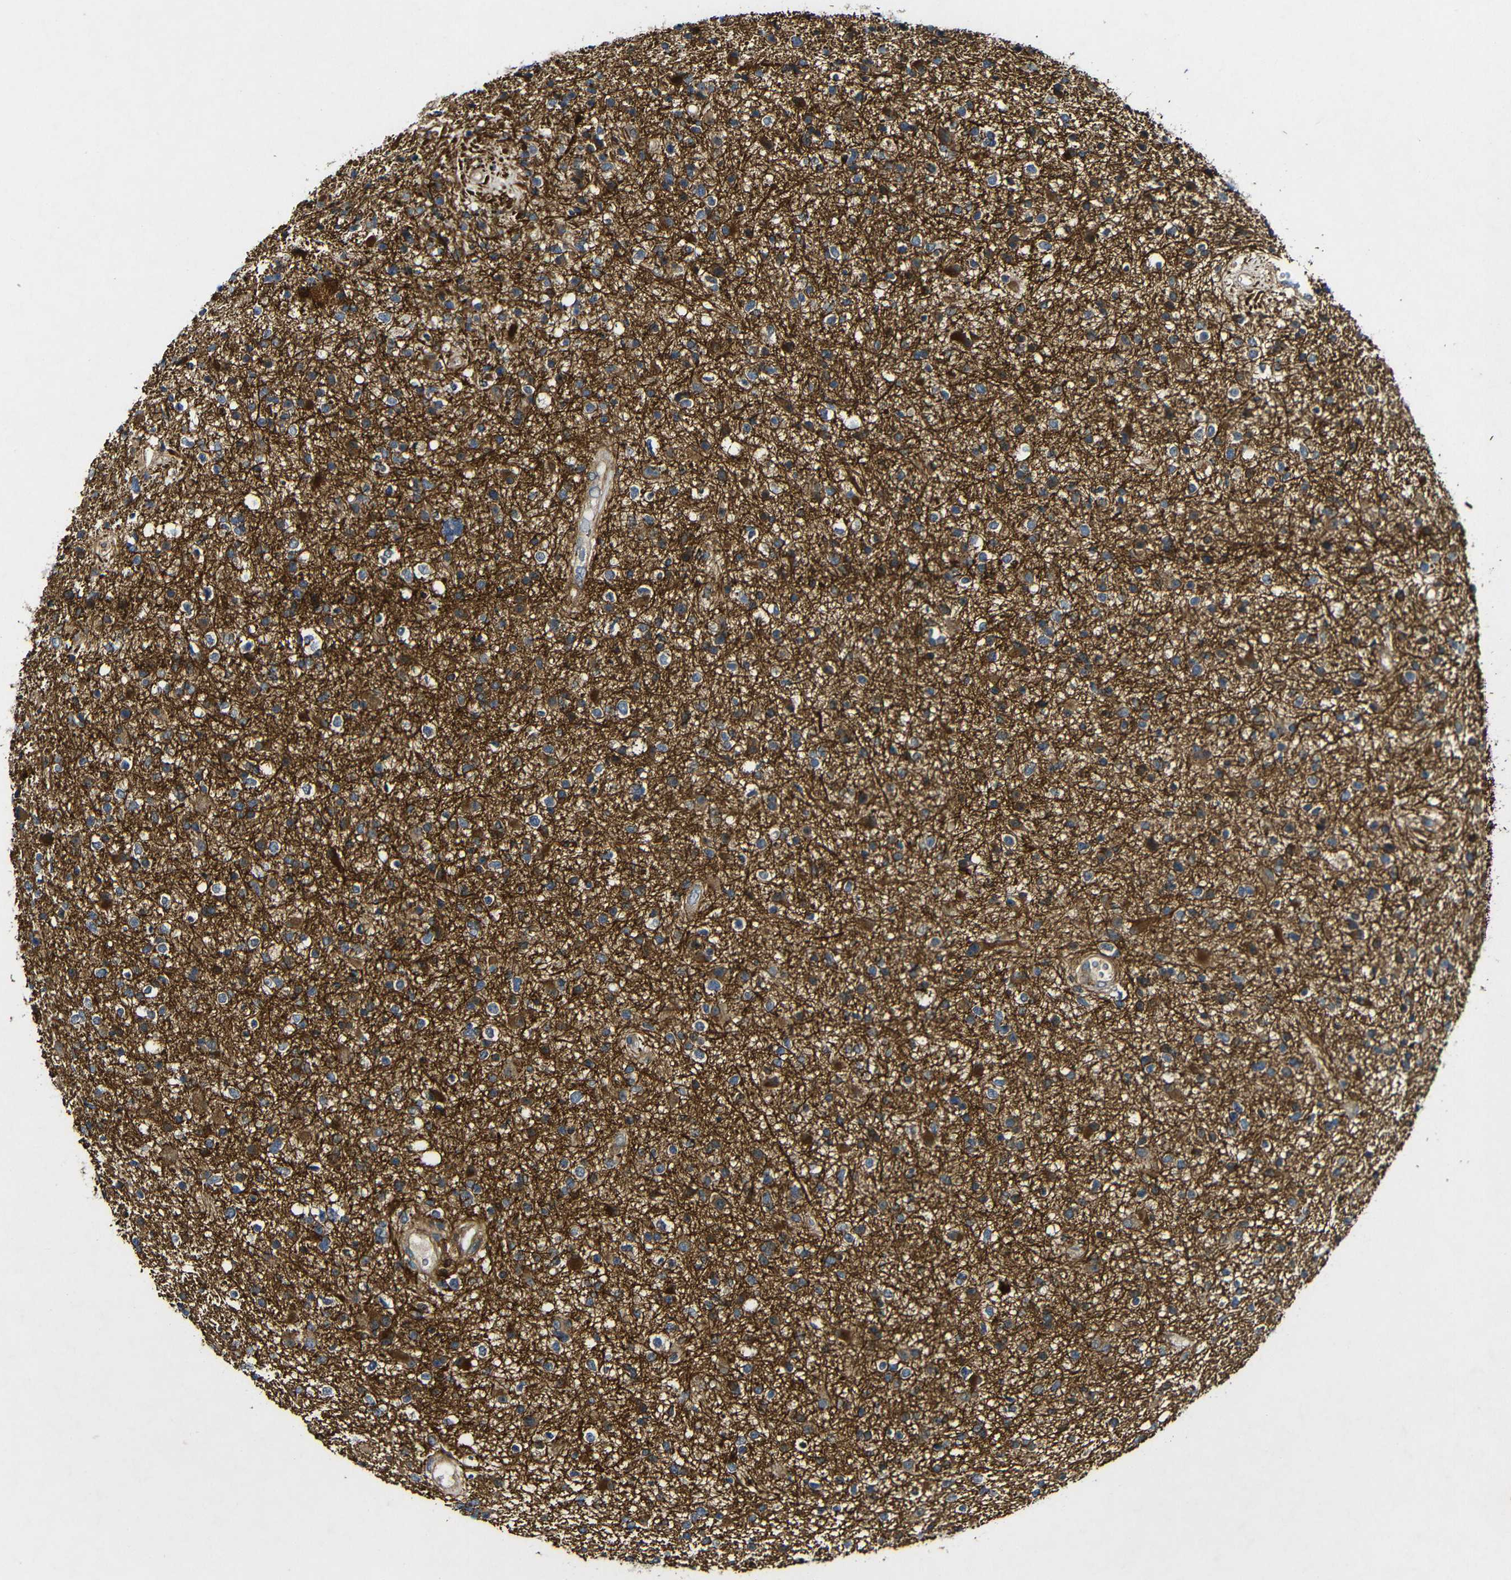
{"staining": {"intensity": "moderate", "quantity": "<25%", "location": "cytoplasmic/membranous"}, "tissue": "glioma", "cell_type": "Tumor cells", "image_type": "cancer", "snomed": [{"axis": "morphology", "description": "Glioma, malignant, High grade"}, {"axis": "topography", "description": "Brain"}], "caption": "Tumor cells display low levels of moderate cytoplasmic/membranous expression in about <25% of cells in malignant glioma (high-grade).", "gene": "GSDME", "patient": {"sex": "male", "age": 33}}